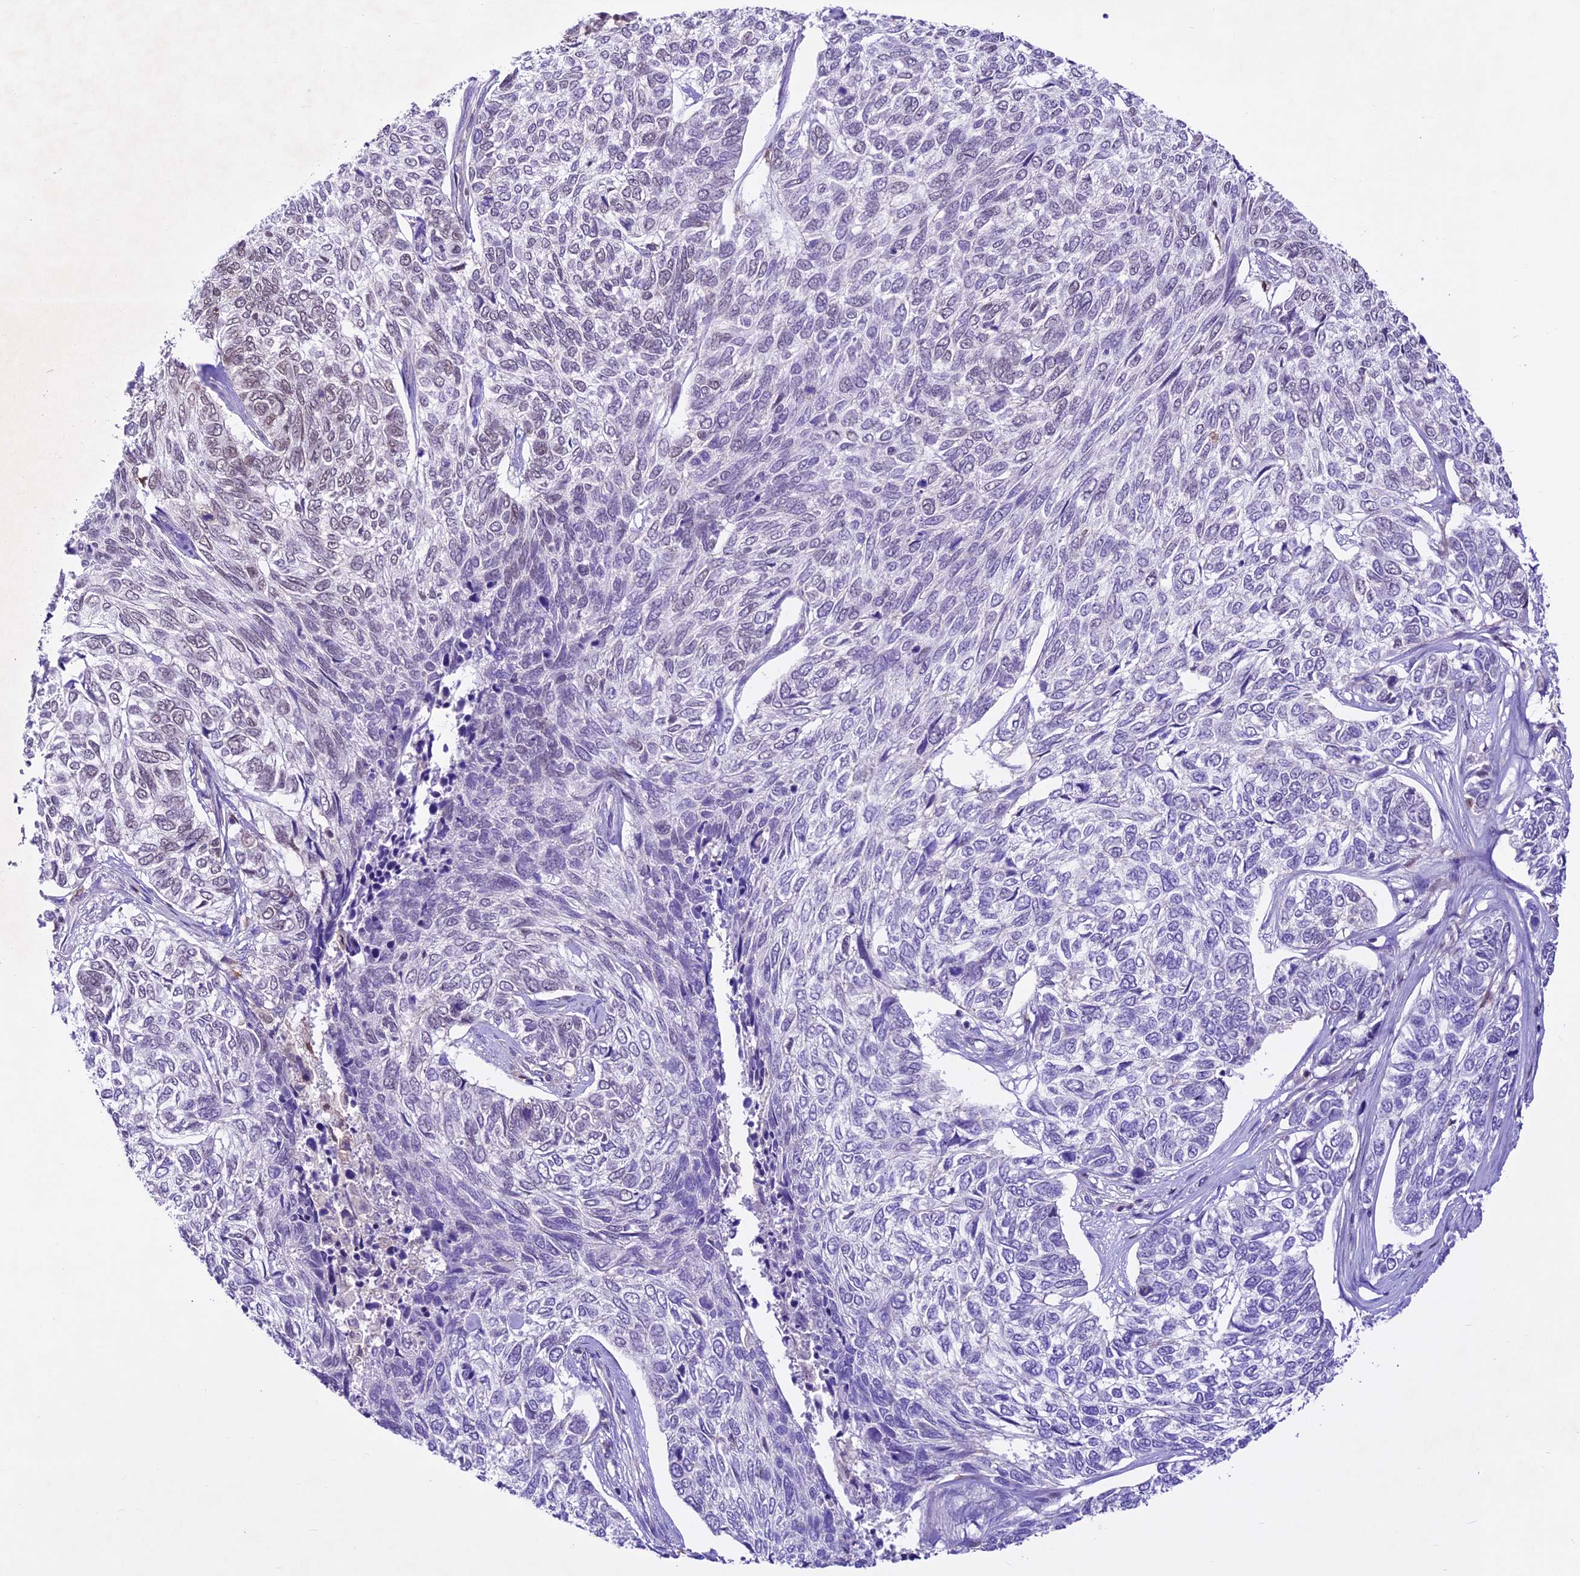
{"staining": {"intensity": "moderate", "quantity": "25%-75%", "location": "nuclear"}, "tissue": "skin cancer", "cell_type": "Tumor cells", "image_type": "cancer", "snomed": [{"axis": "morphology", "description": "Basal cell carcinoma"}, {"axis": "topography", "description": "Skin"}], "caption": "Skin cancer stained with DAB (3,3'-diaminobenzidine) immunohistochemistry exhibits medium levels of moderate nuclear staining in approximately 25%-75% of tumor cells. (Stains: DAB (3,3'-diaminobenzidine) in brown, nuclei in blue, Microscopy: brightfield microscopy at high magnification).", "gene": "SHKBP1", "patient": {"sex": "female", "age": 65}}